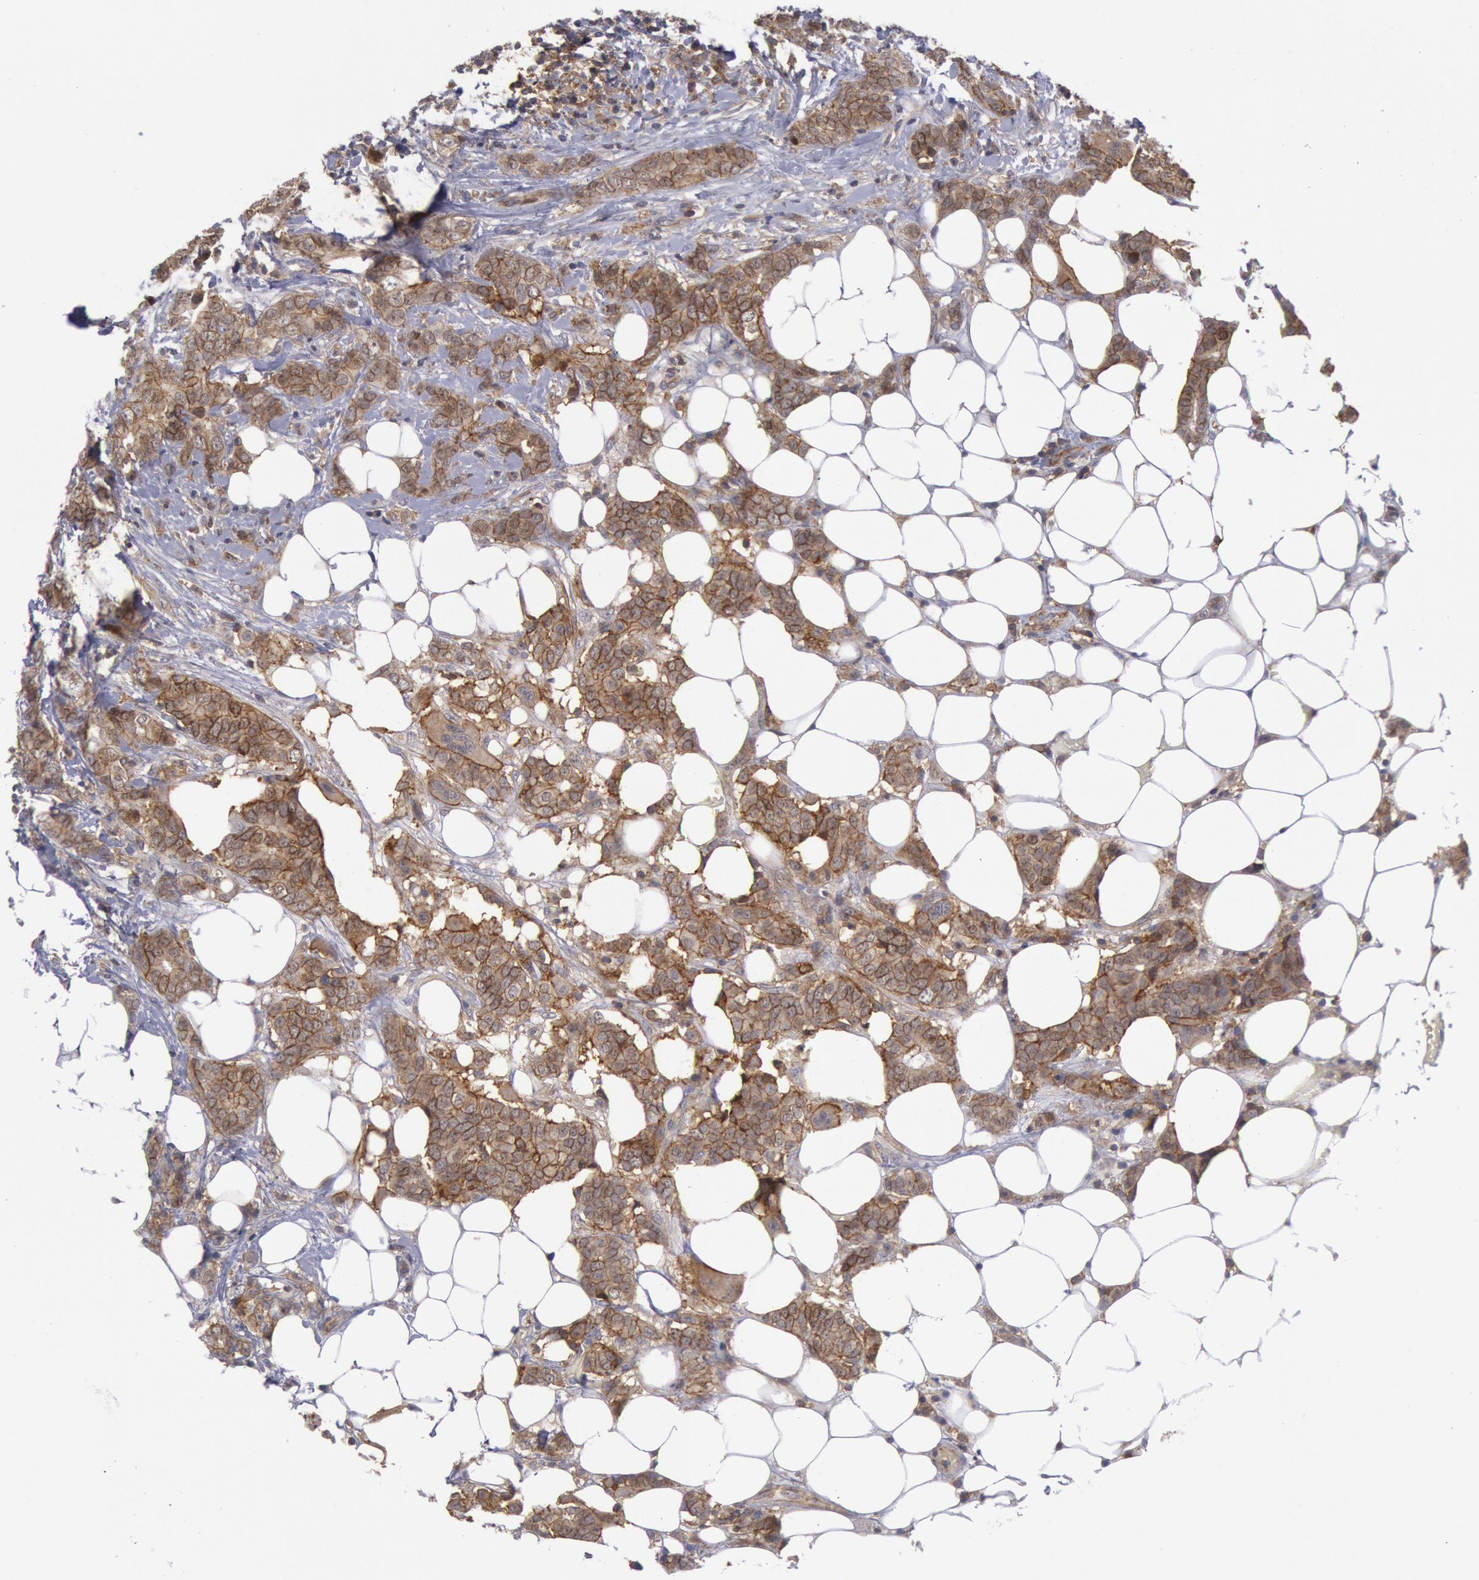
{"staining": {"intensity": "moderate", "quantity": ">75%", "location": "cytoplasmic/membranous"}, "tissue": "breast cancer", "cell_type": "Tumor cells", "image_type": "cancer", "snomed": [{"axis": "morphology", "description": "Duct carcinoma"}, {"axis": "topography", "description": "Breast"}], "caption": "Tumor cells reveal medium levels of moderate cytoplasmic/membranous staining in approximately >75% of cells in infiltrating ductal carcinoma (breast).", "gene": "STX4", "patient": {"sex": "female", "age": 53}}